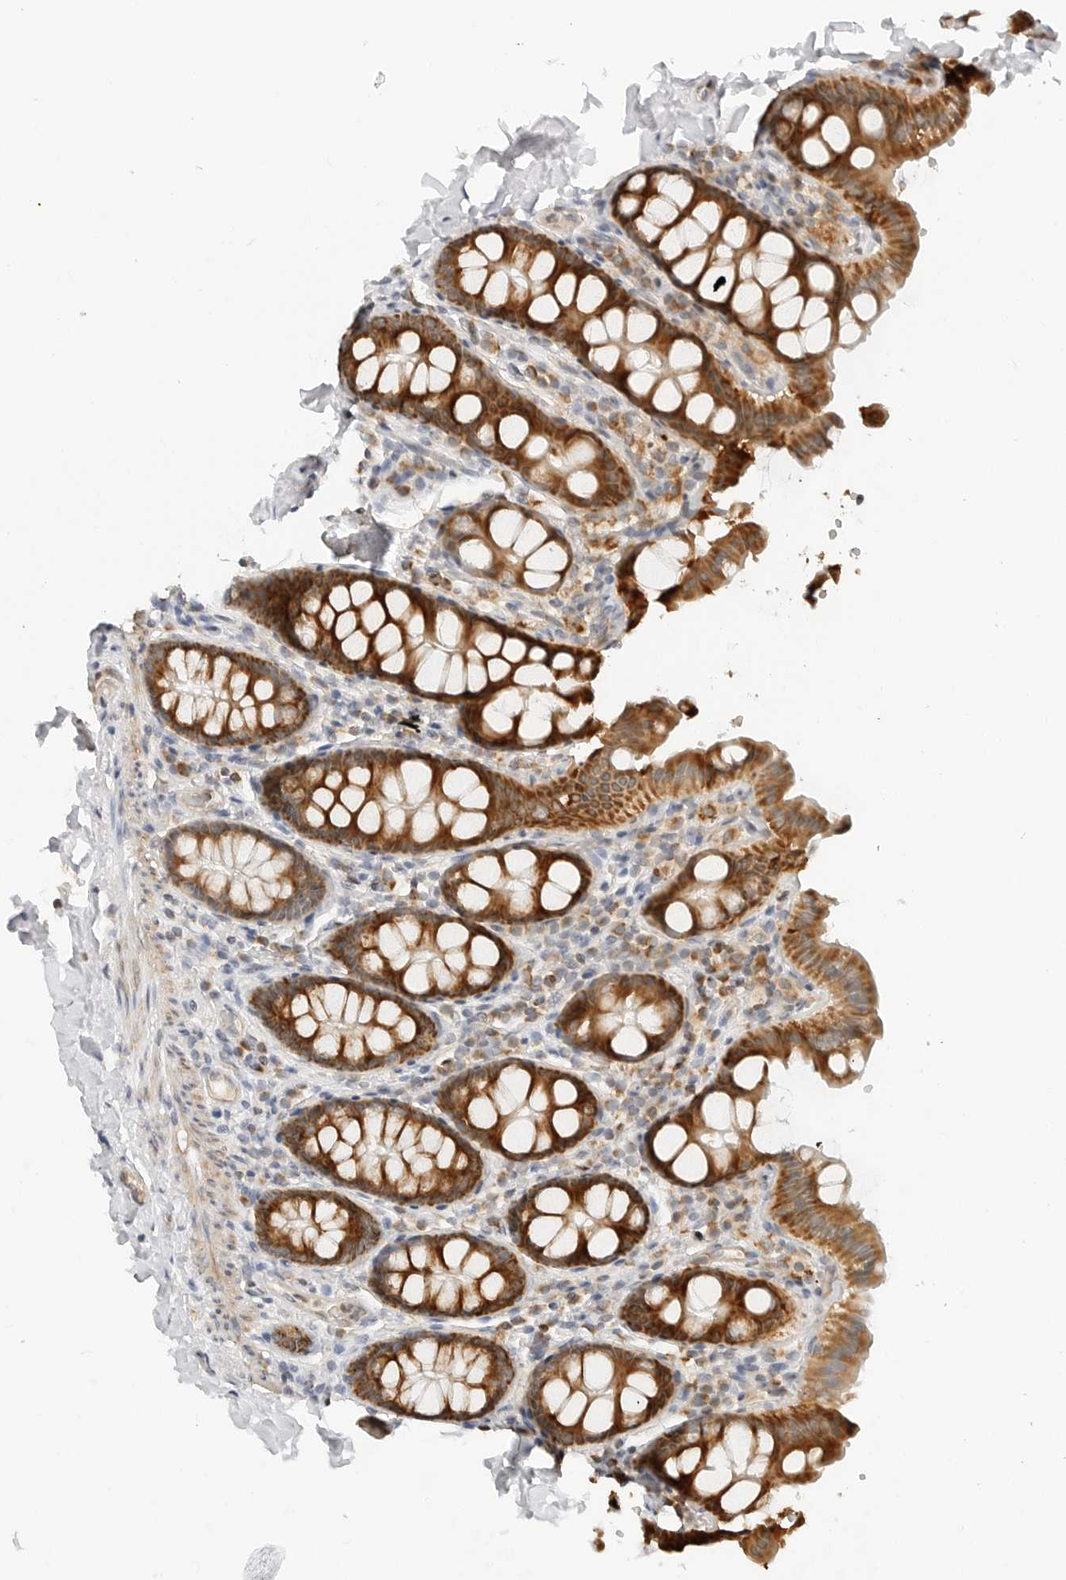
{"staining": {"intensity": "moderate", "quantity": ">75%", "location": "cytoplasmic/membranous"}, "tissue": "colon", "cell_type": "Endothelial cells", "image_type": "normal", "snomed": [{"axis": "morphology", "description": "Normal tissue, NOS"}, {"axis": "topography", "description": "Colon"}, {"axis": "topography", "description": "Peripheral nerve tissue"}], "caption": "Benign colon reveals moderate cytoplasmic/membranous expression in about >75% of endothelial cells.", "gene": "DYRK4", "patient": {"sex": "female", "age": 61}}